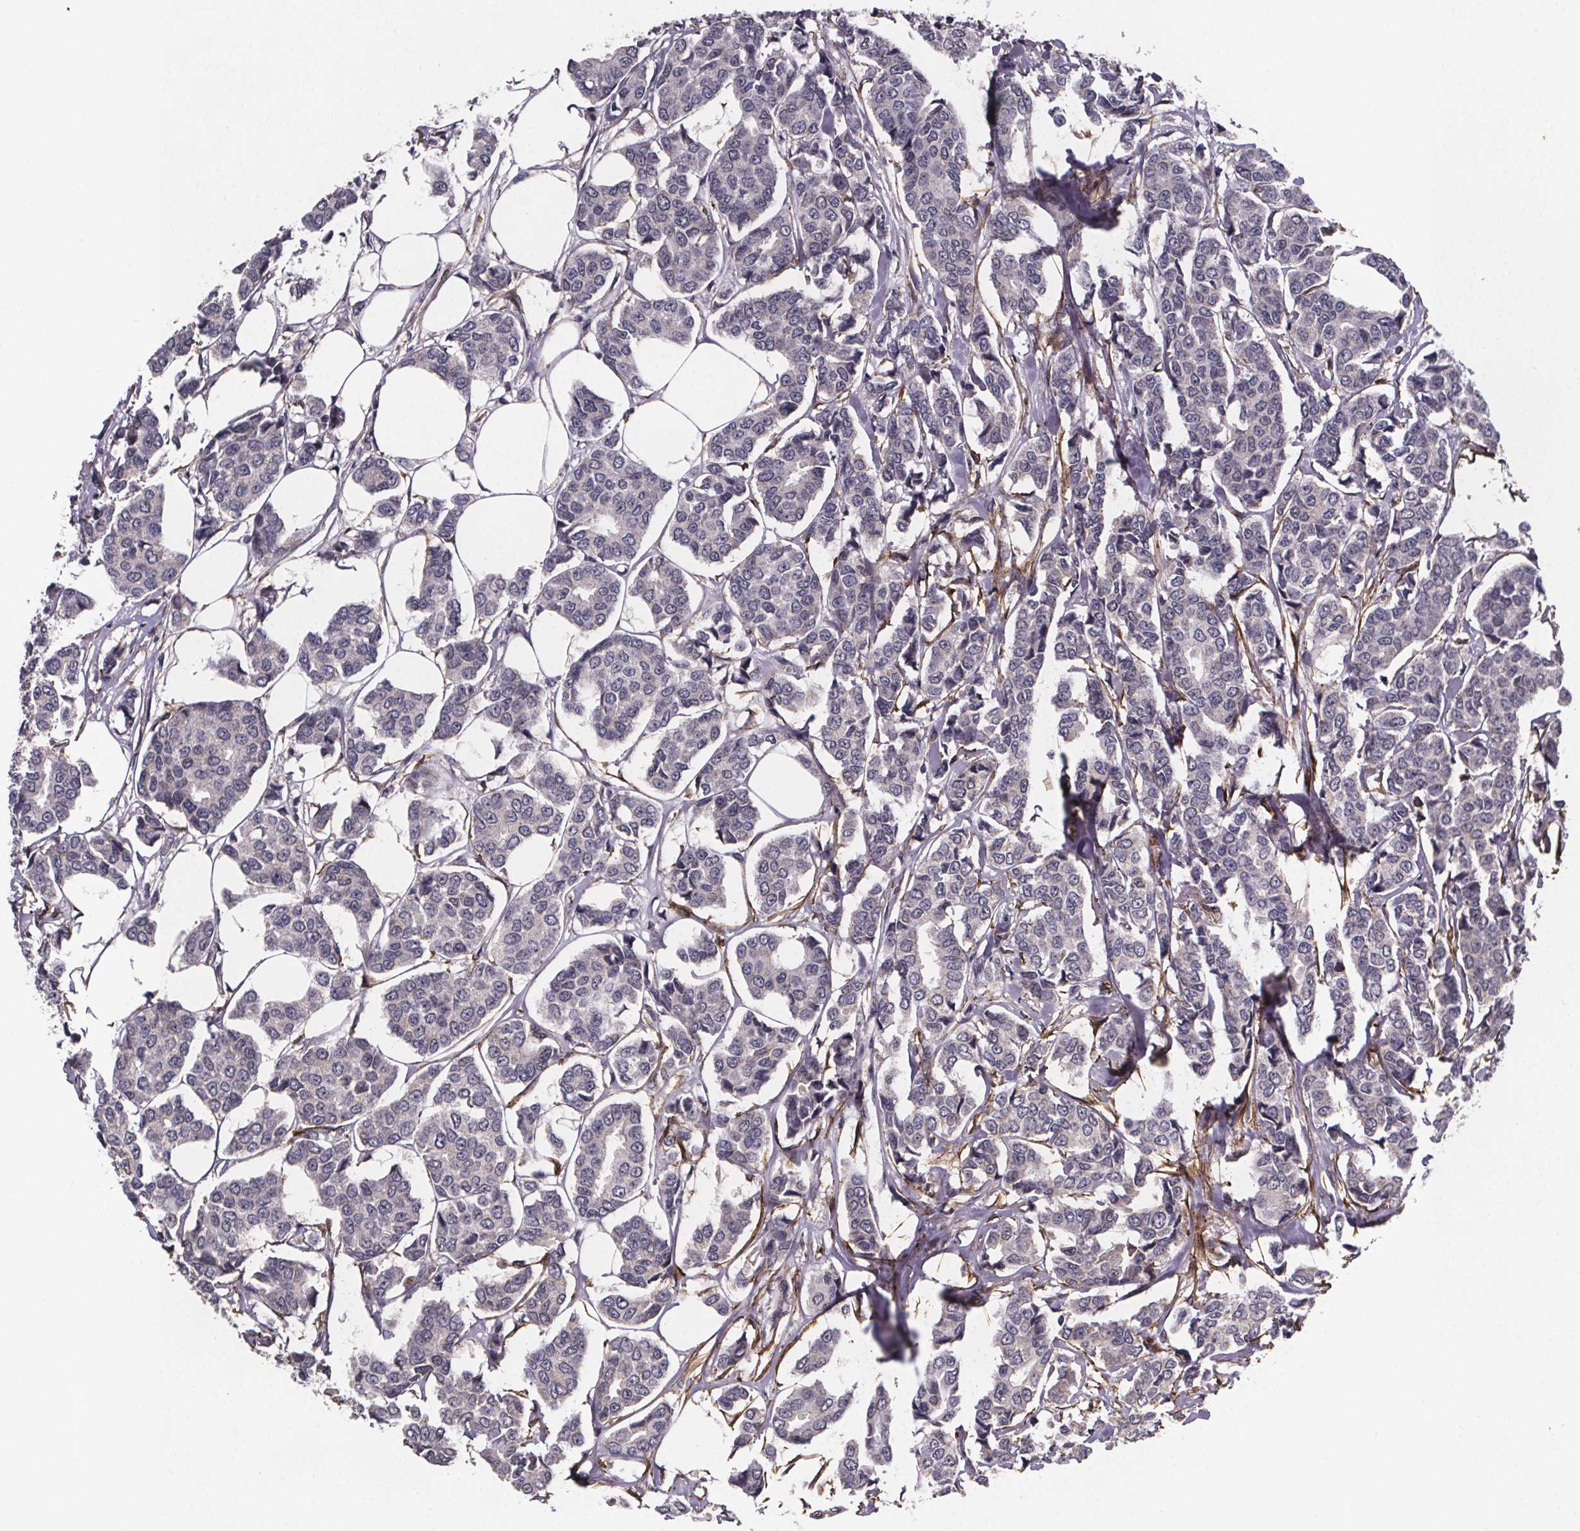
{"staining": {"intensity": "negative", "quantity": "none", "location": "none"}, "tissue": "breast cancer", "cell_type": "Tumor cells", "image_type": "cancer", "snomed": [{"axis": "morphology", "description": "Duct carcinoma"}, {"axis": "topography", "description": "Breast"}], "caption": "Immunohistochemistry photomicrograph of neoplastic tissue: breast cancer (intraductal carcinoma) stained with DAB displays no significant protein expression in tumor cells.", "gene": "PALLD", "patient": {"sex": "female", "age": 94}}